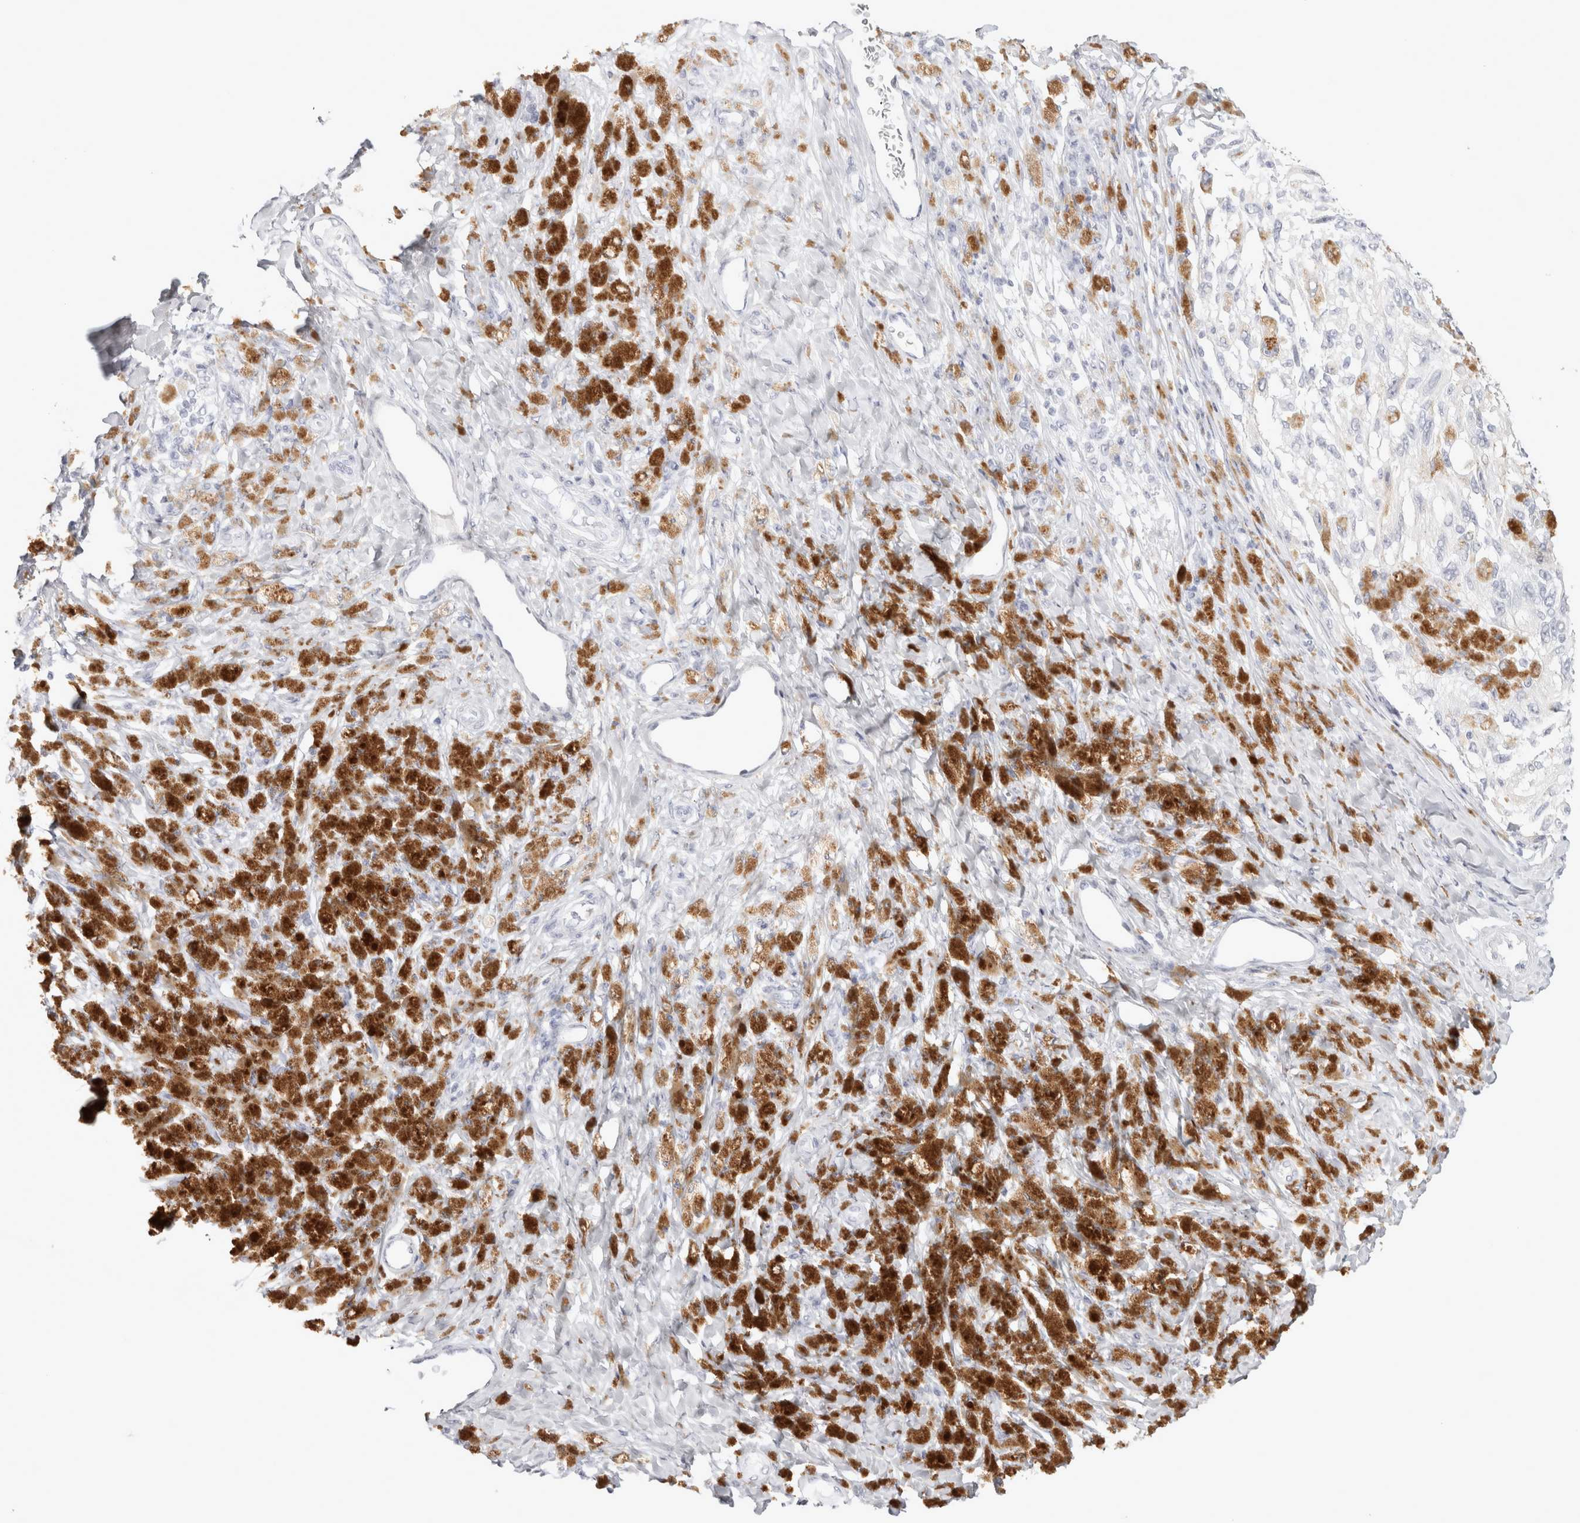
{"staining": {"intensity": "negative", "quantity": "none", "location": "none"}, "tissue": "melanoma", "cell_type": "Tumor cells", "image_type": "cancer", "snomed": [{"axis": "morphology", "description": "Malignant melanoma, NOS"}, {"axis": "topography", "description": "Skin"}], "caption": "High power microscopy histopathology image of an immunohistochemistry photomicrograph of malignant melanoma, revealing no significant positivity in tumor cells. The staining is performed using DAB (3,3'-diaminobenzidine) brown chromogen with nuclei counter-stained in using hematoxylin.", "gene": "GARIN1A", "patient": {"sex": "female", "age": 73}}